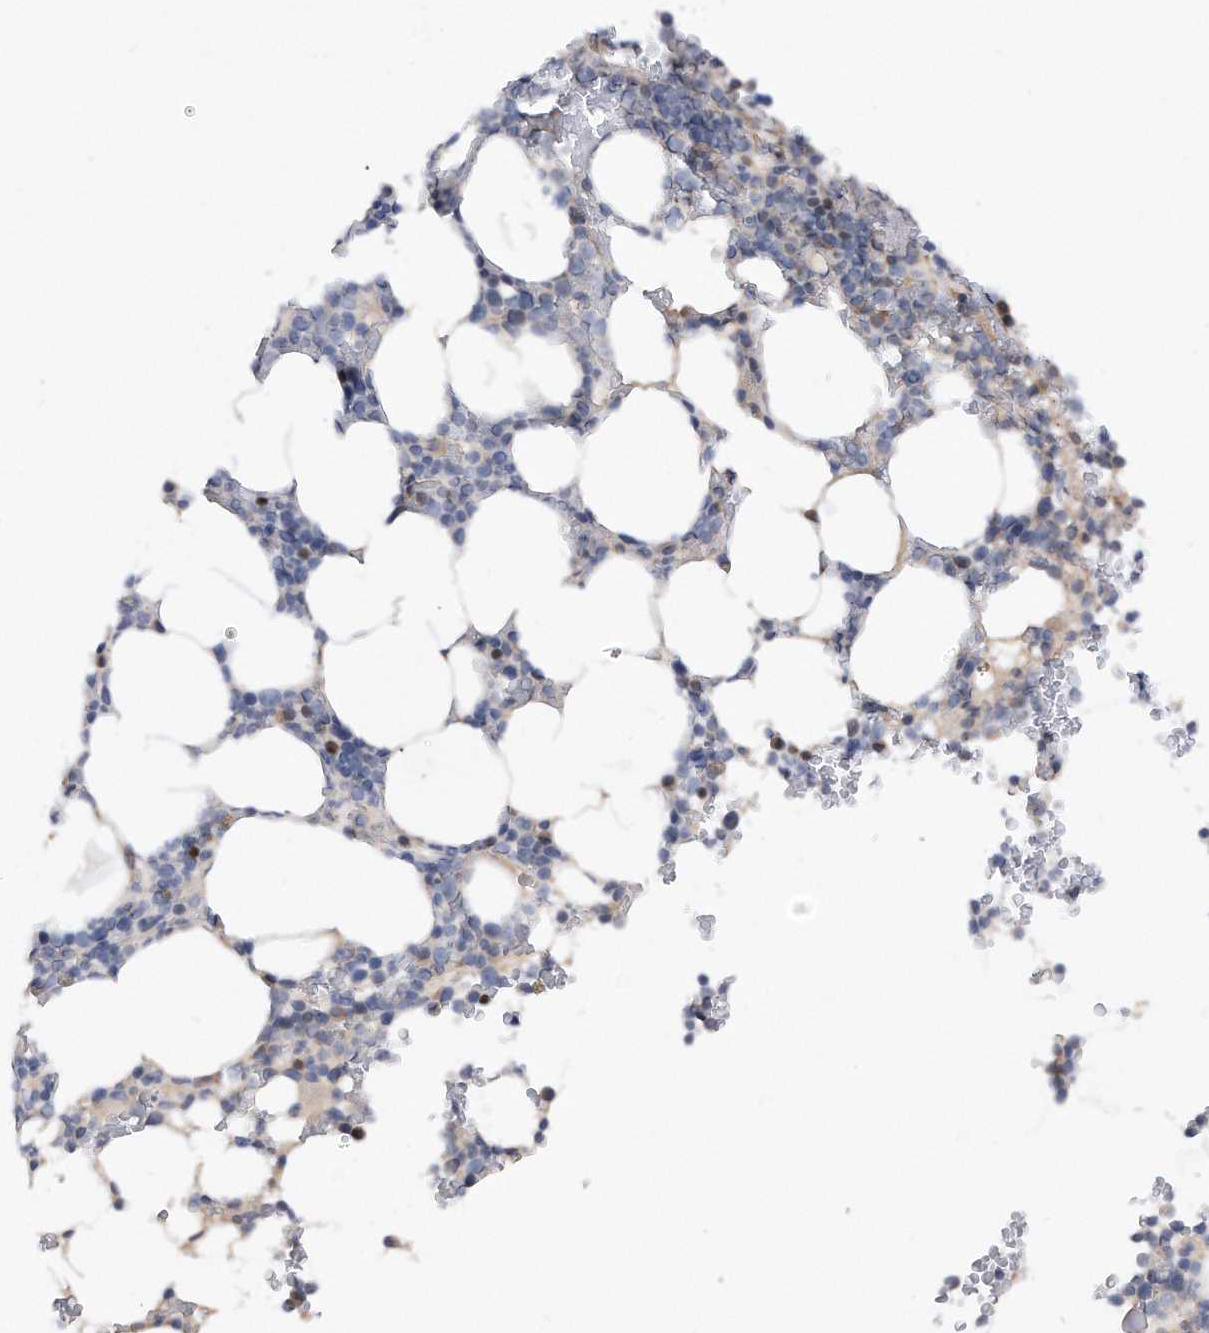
{"staining": {"intensity": "negative", "quantity": "none", "location": "none"}, "tissue": "bone marrow", "cell_type": "Hematopoietic cells", "image_type": "normal", "snomed": [{"axis": "morphology", "description": "Normal tissue, NOS"}, {"axis": "topography", "description": "Bone marrow"}], "caption": "Human bone marrow stained for a protein using immunohistochemistry (IHC) shows no staining in hematopoietic cells.", "gene": "CDH12", "patient": {"sex": "male", "age": 58}}